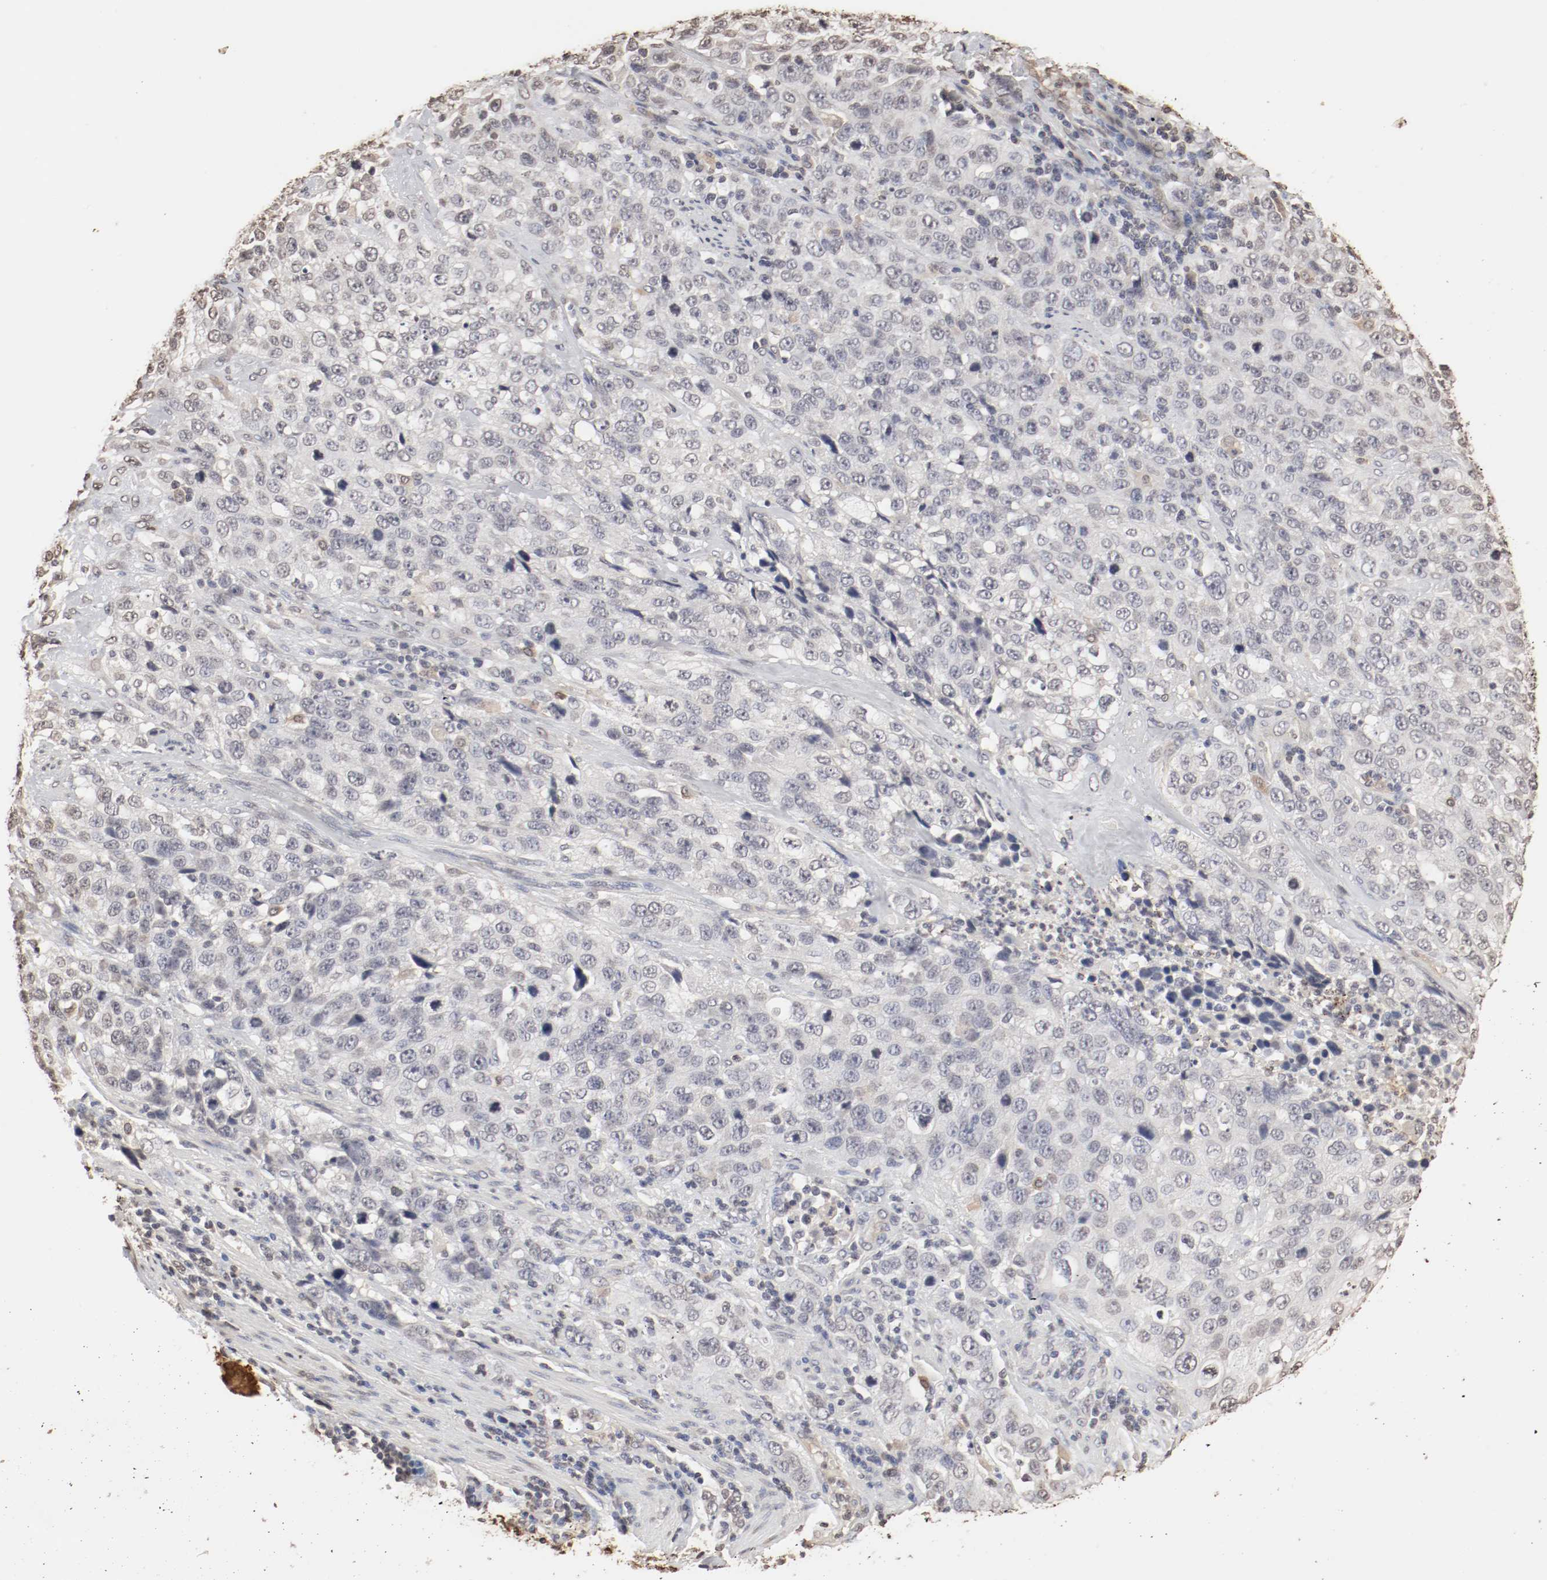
{"staining": {"intensity": "negative", "quantity": "none", "location": "none"}, "tissue": "stomach cancer", "cell_type": "Tumor cells", "image_type": "cancer", "snomed": [{"axis": "morphology", "description": "Normal tissue, NOS"}, {"axis": "morphology", "description": "Adenocarcinoma, NOS"}, {"axis": "topography", "description": "Stomach"}], "caption": "Tumor cells are negative for brown protein staining in stomach adenocarcinoma.", "gene": "WASL", "patient": {"sex": "male", "age": 48}}